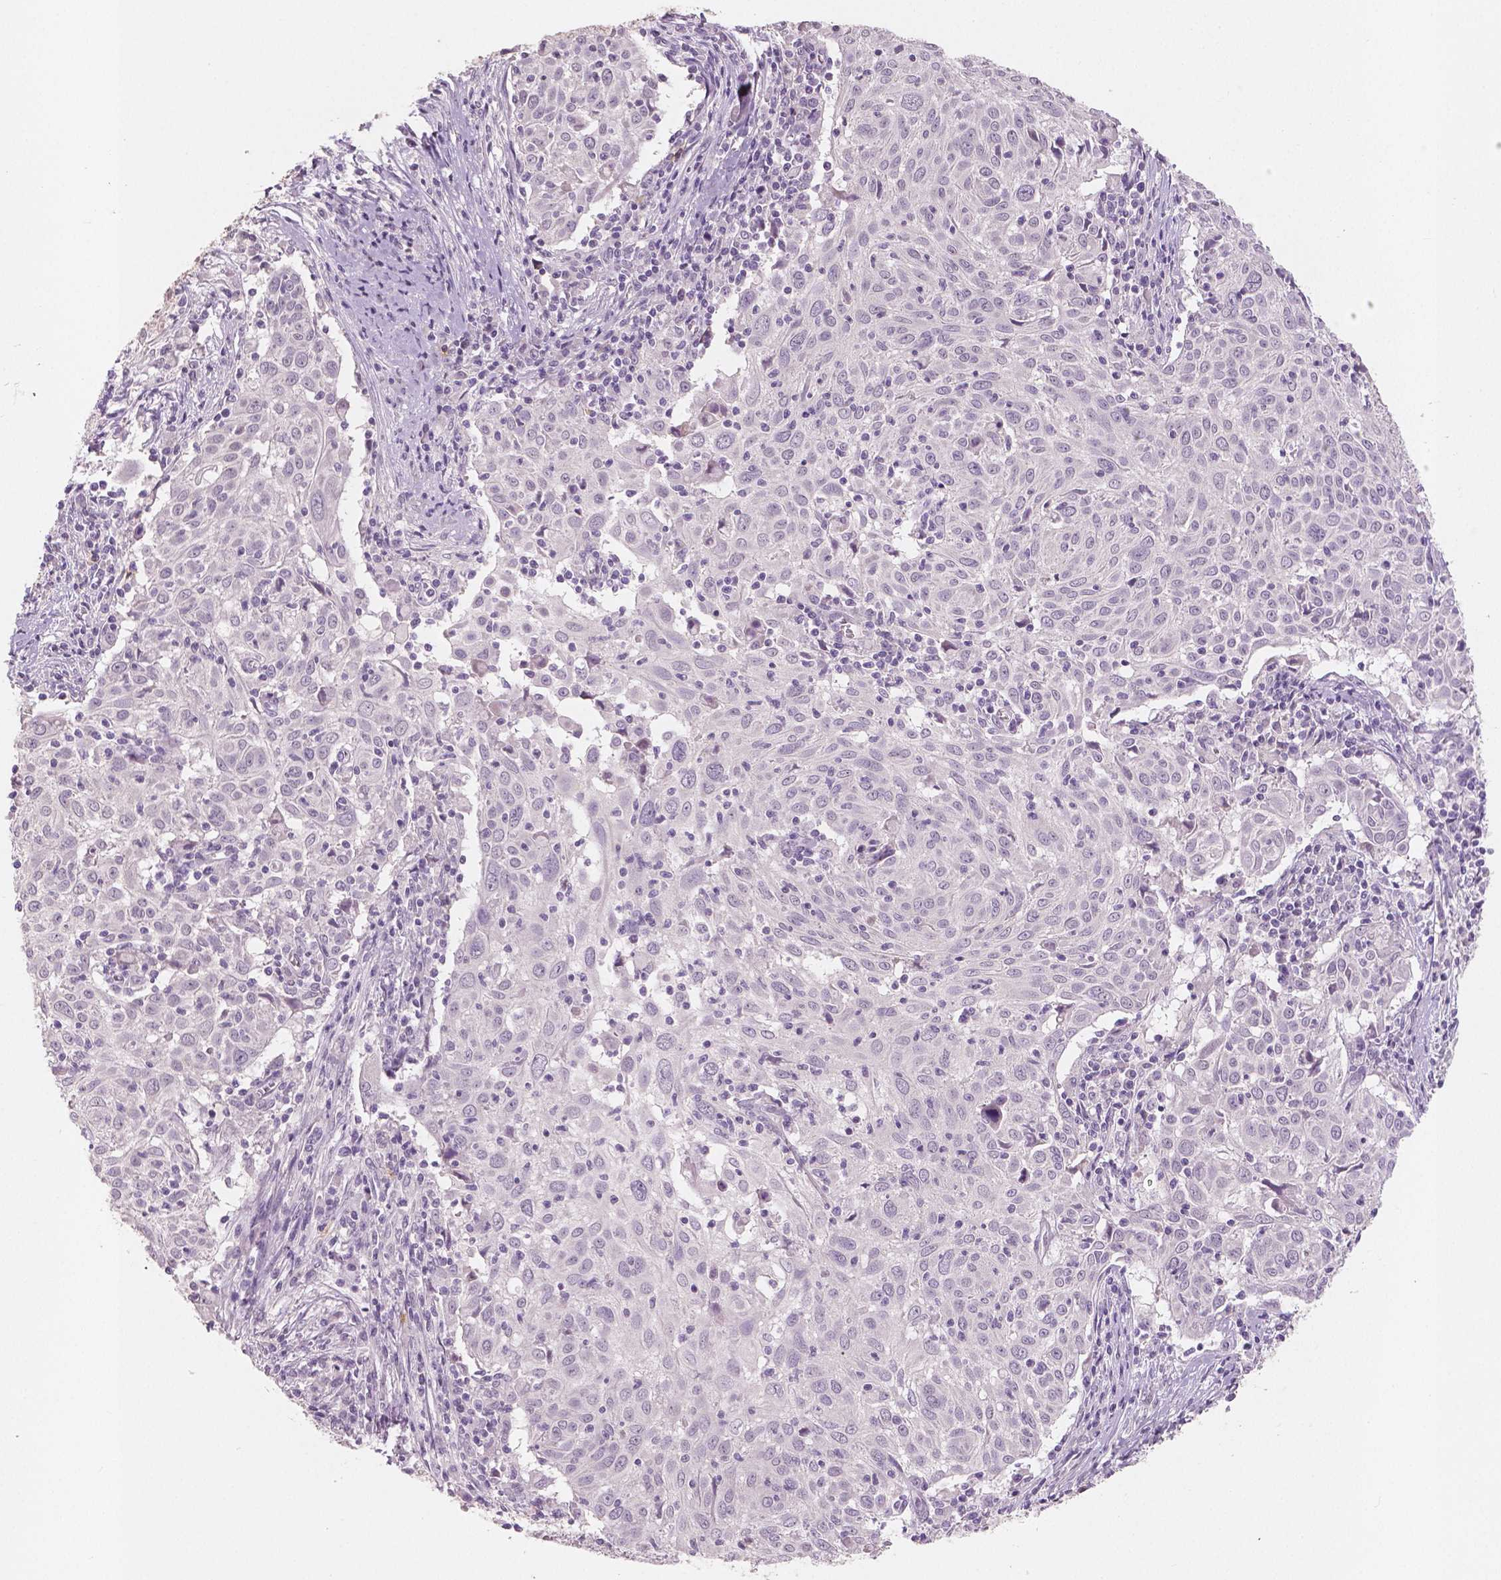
{"staining": {"intensity": "negative", "quantity": "none", "location": "none"}, "tissue": "cervical cancer", "cell_type": "Tumor cells", "image_type": "cancer", "snomed": [{"axis": "morphology", "description": "Squamous cell carcinoma, NOS"}, {"axis": "topography", "description": "Cervix"}], "caption": "This is an IHC histopathology image of human squamous cell carcinoma (cervical). There is no positivity in tumor cells.", "gene": "KIT", "patient": {"sex": "female", "age": 39}}